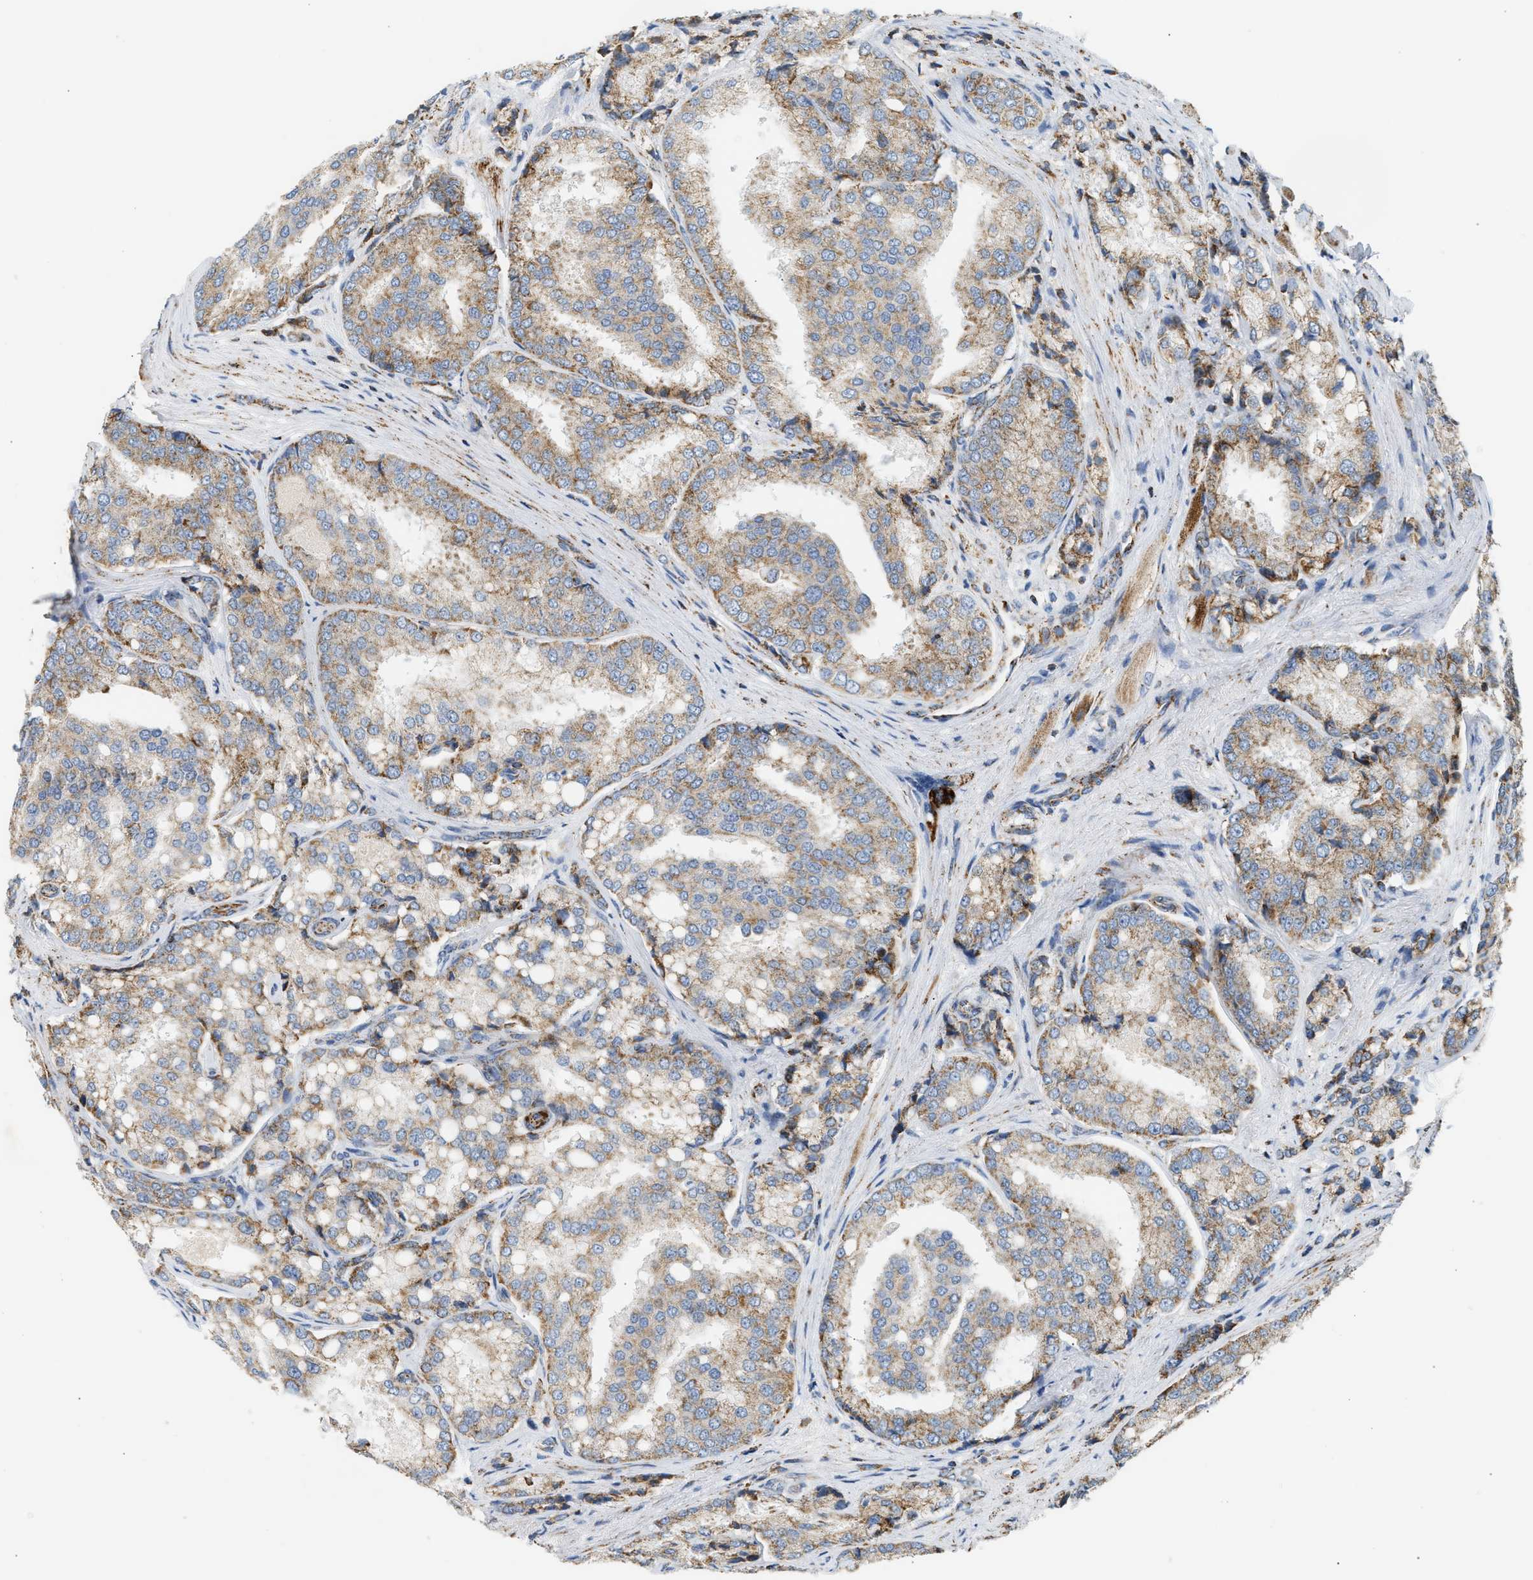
{"staining": {"intensity": "moderate", "quantity": ">75%", "location": "cytoplasmic/membranous"}, "tissue": "prostate cancer", "cell_type": "Tumor cells", "image_type": "cancer", "snomed": [{"axis": "morphology", "description": "Adenocarcinoma, High grade"}, {"axis": "topography", "description": "Prostate"}], "caption": "DAB immunohistochemical staining of prostate cancer reveals moderate cytoplasmic/membranous protein staining in approximately >75% of tumor cells.", "gene": "OGDH", "patient": {"sex": "male", "age": 50}}